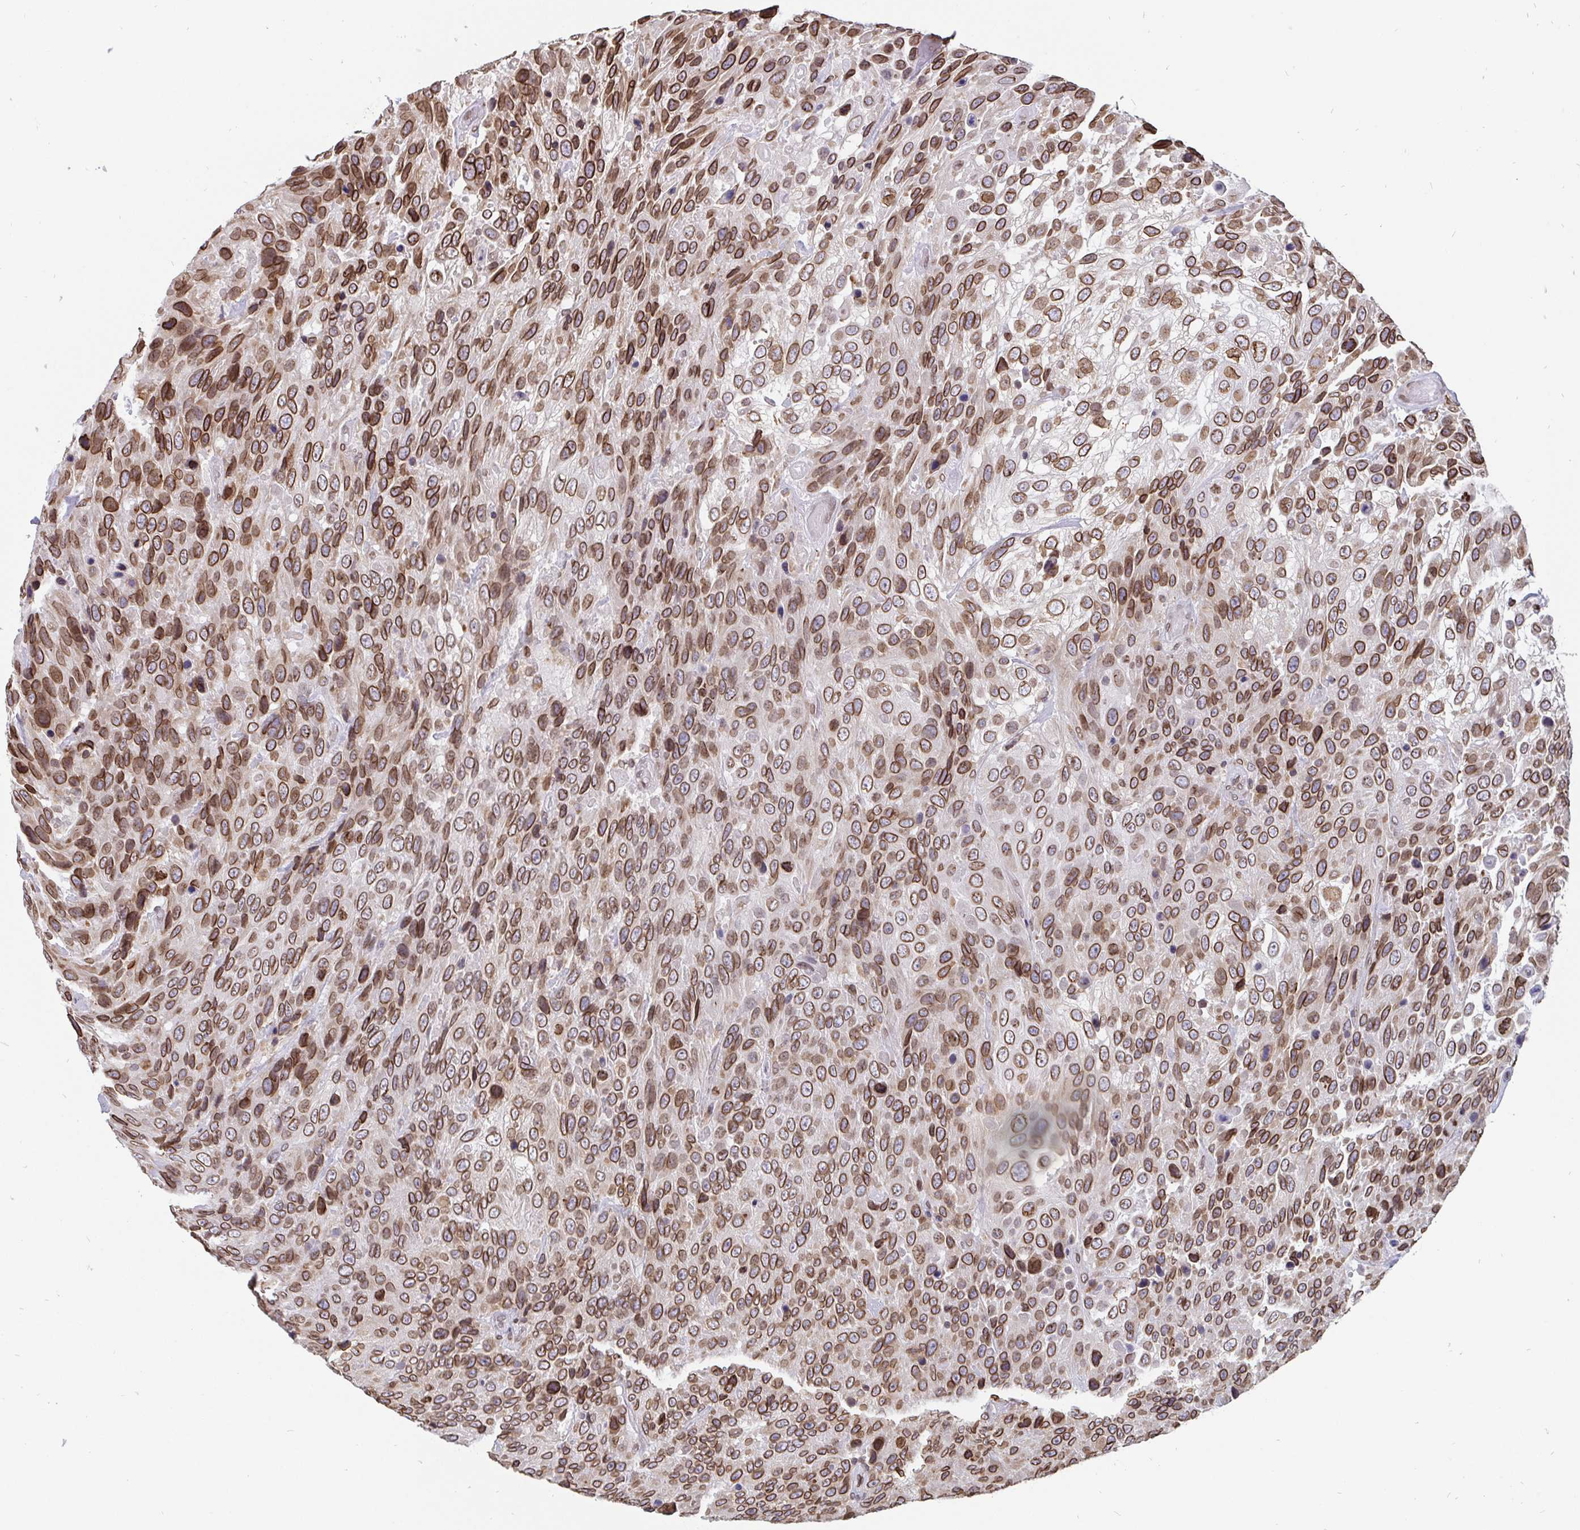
{"staining": {"intensity": "strong", "quantity": ">75%", "location": "cytoplasmic/membranous,nuclear"}, "tissue": "urothelial cancer", "cell_type": "Tumor cells", "image_type": "cancer", "snomed": [{"axis": "morphology", "description": "Urothelial carcinoma, High grade"}, {"axis": "topography", "description": "Urinary bladder"}], "caption": "This micrograph reveals urothelial cancer stained with IHC to label a protein in brown. The cytoplasmic/membranous and nuclear of tumor cells show strong positivity for the protein. Nuclei are counter-stained blue.", "gene": "EMD", "patient": {"sex": "female", "age": 70}}